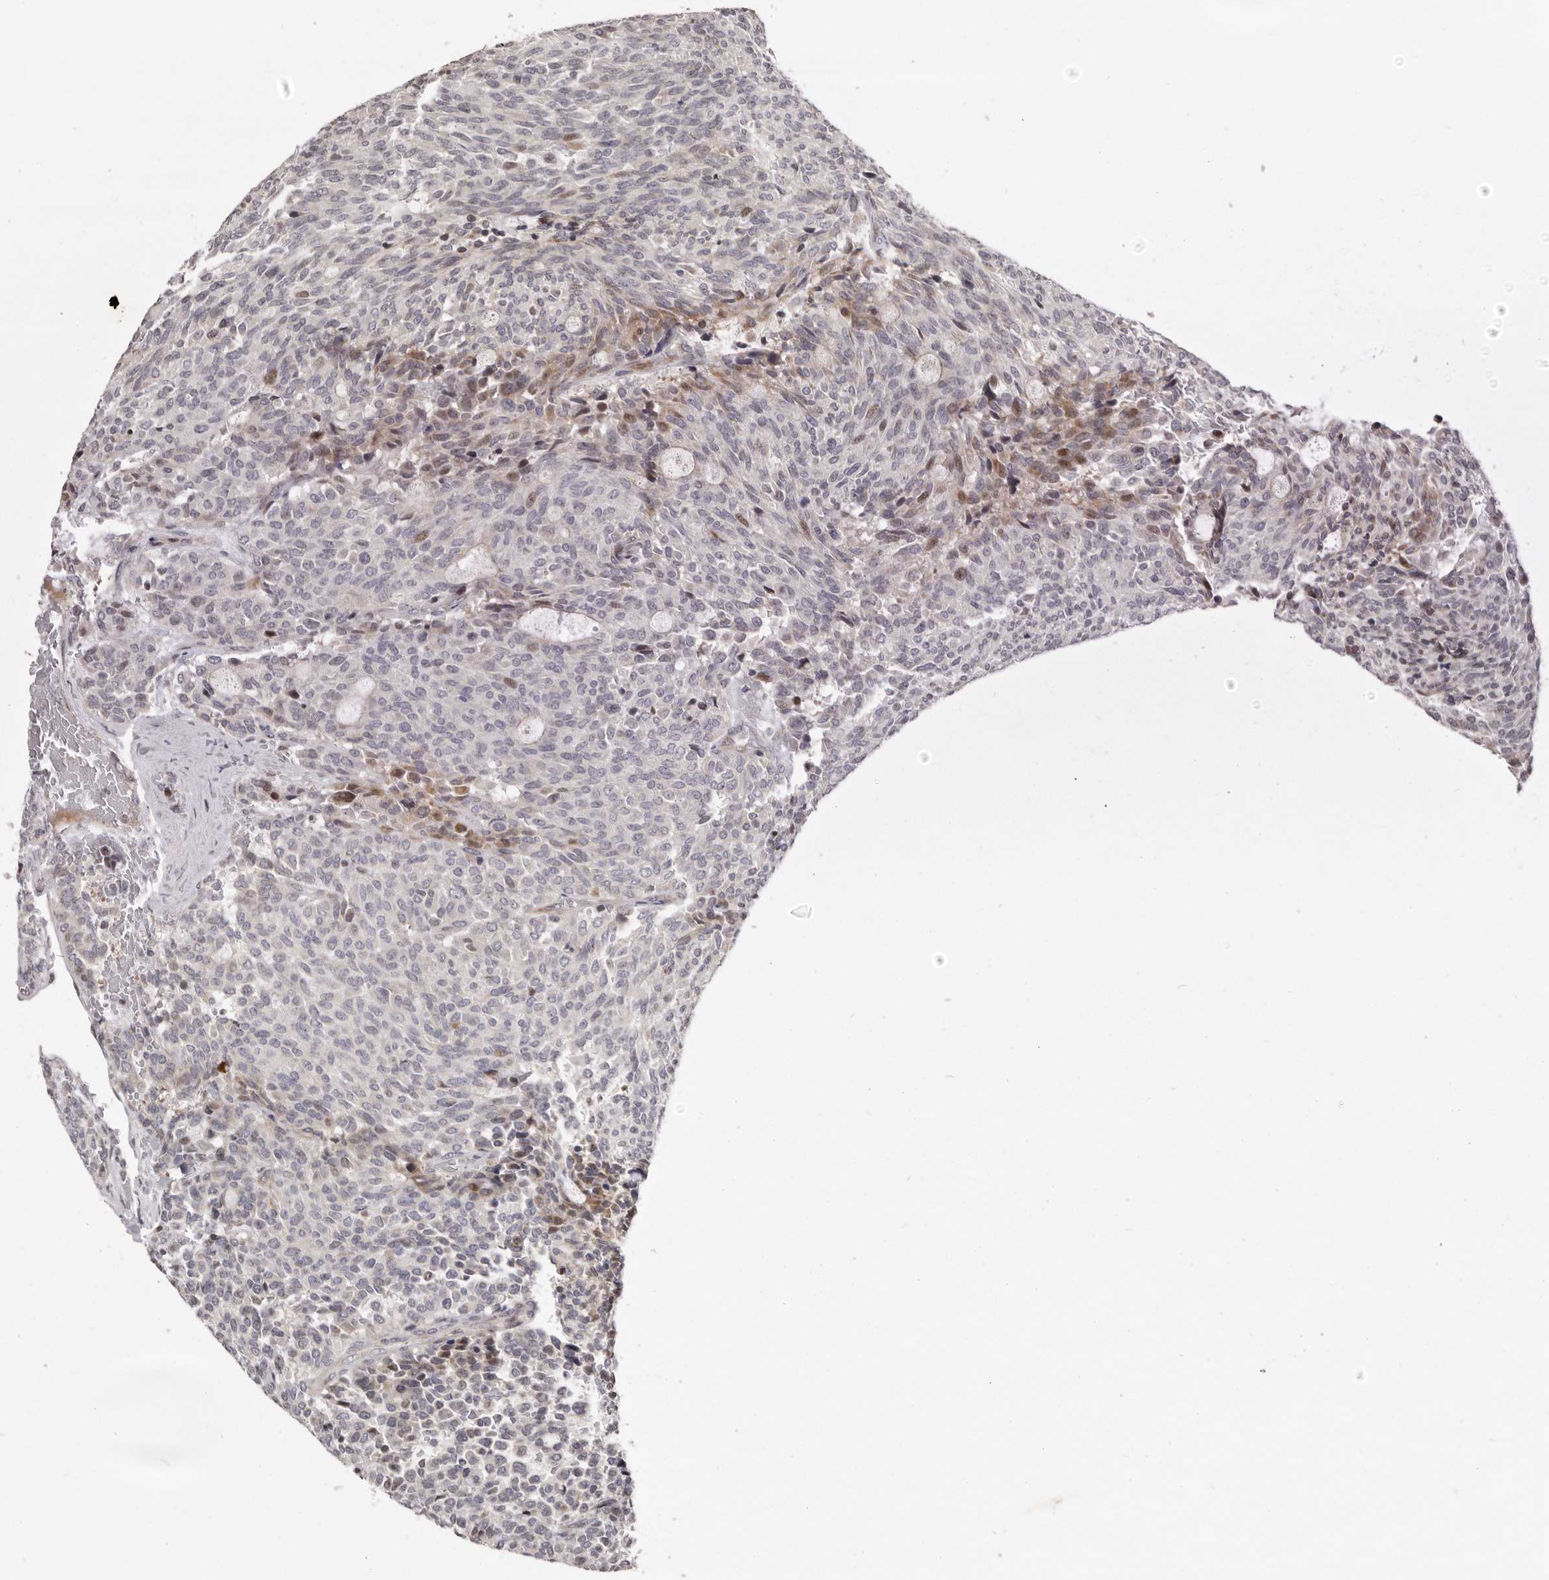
{"staining": {"intensity": "moderate", "quantity": "<25%", "location": "nuclear"}, "tissue": "carcinoid", "cell_type": "Tumor cells", "image_type": "cancer", "snomed": [{"axis": "morphology", "description": "Carcinoid, malignant, NOS"}, {"axis": "topography", "description": "Pancreas"}], "caption": "Human malignant carcinoid stained with a brown dye shows moderate nuclear positive staining in about <25% of tumor cells.", "gene": "AZIN1", "patient": {"sex": "female", "age": 54}}